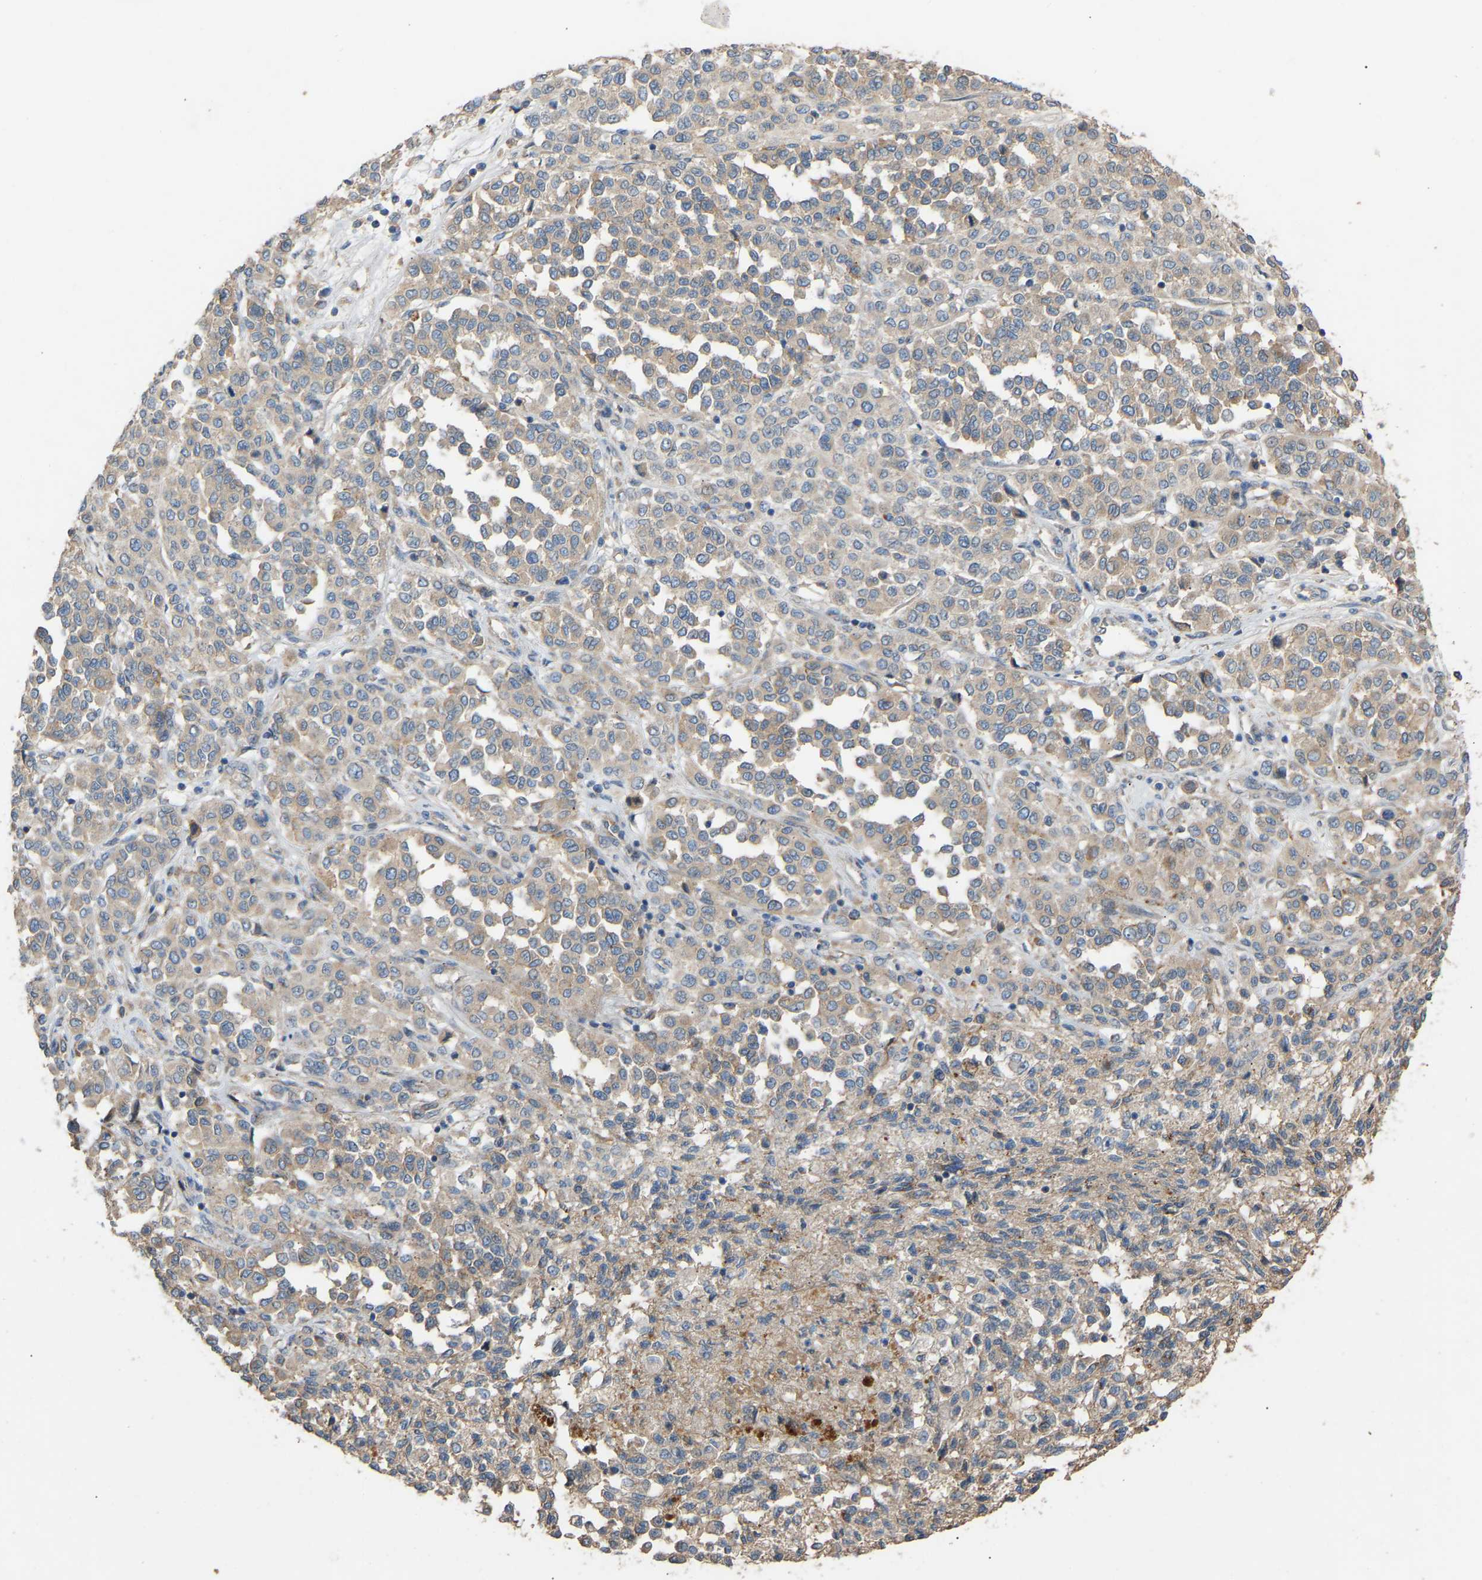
{"staining": {"intensity": "weak", "quantity": "25%-75%", "location": "cytoplasmic/membranous"}, "tissue": "melanoma", "cell_type": "Tumor cells", "image_type": "cancer", "snomed": [{"axis": "morphology", "description": "Malignant melanoma, Metastatic site"}, {"axis": "topography", "description": "Pancreas"}], "caption": "This histopathology image reveals melanoma stained with IHC to label a protein in brown. The cytoplasmic/membranous of tumor cells show weak positivity for the protein. Nuclei are counter-stained blue.", "gene": "RGP1", "patient": {"sex": "female", "age": 30}}